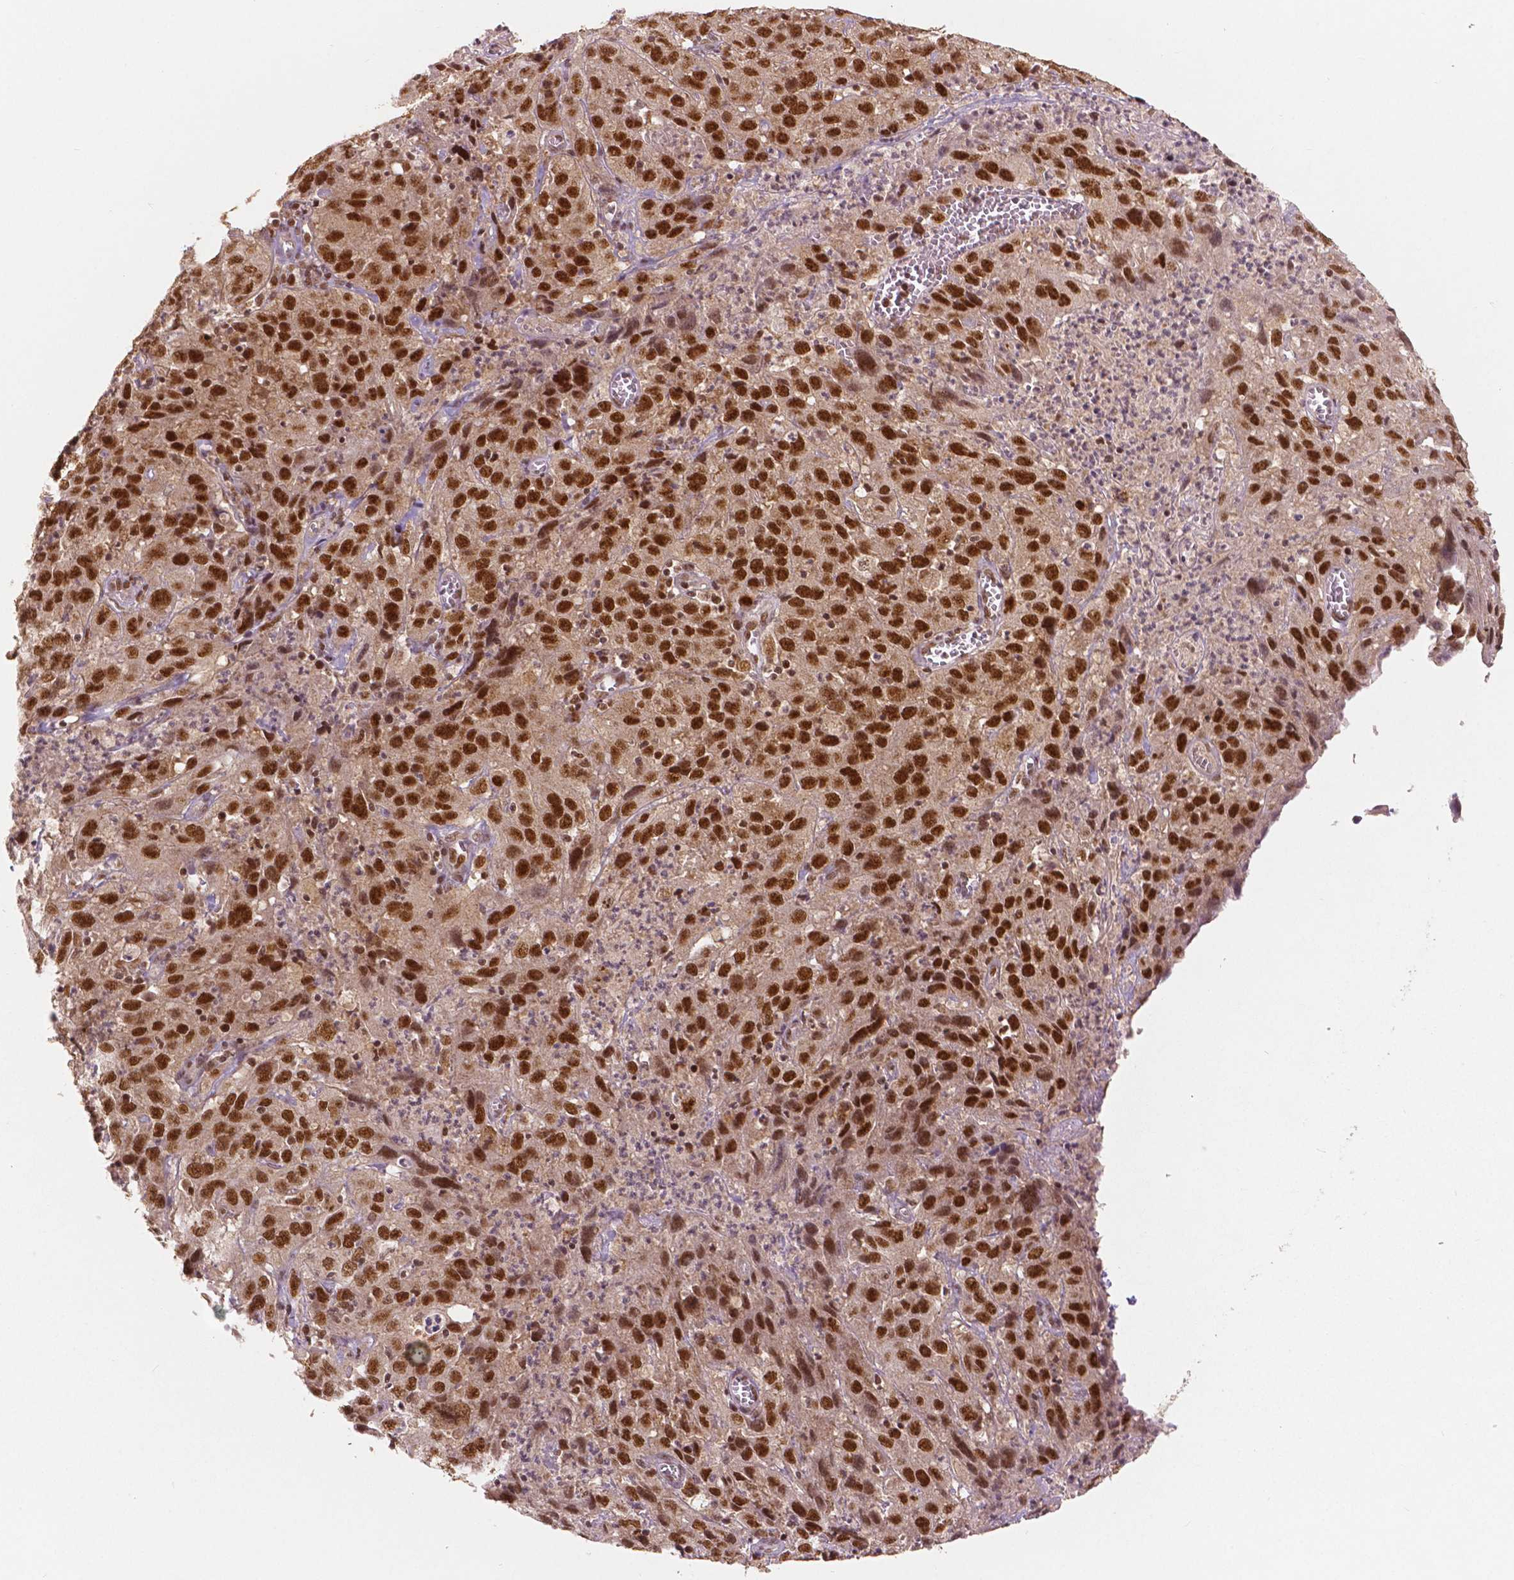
{"staining": {"intensity": "strong", "quantity": ">75%", "location": "nuclear"}, "tissue": "cervical cancer", "cell_type": "Tumor cells", "image_type": "cancer", "snomed": [{"axis": "morphology", "description": "Squamous cell carcinoma, NOS"}, {"axis": "topography", "description": "Cervix"}], "caption": "Cervical cancer (squamous cell carcinoma) stained for a protein demonstrates strong nuclear positivity in tumor cells.", "gene": "NSD2", "patient": {"sex": "female", "age": 32}}